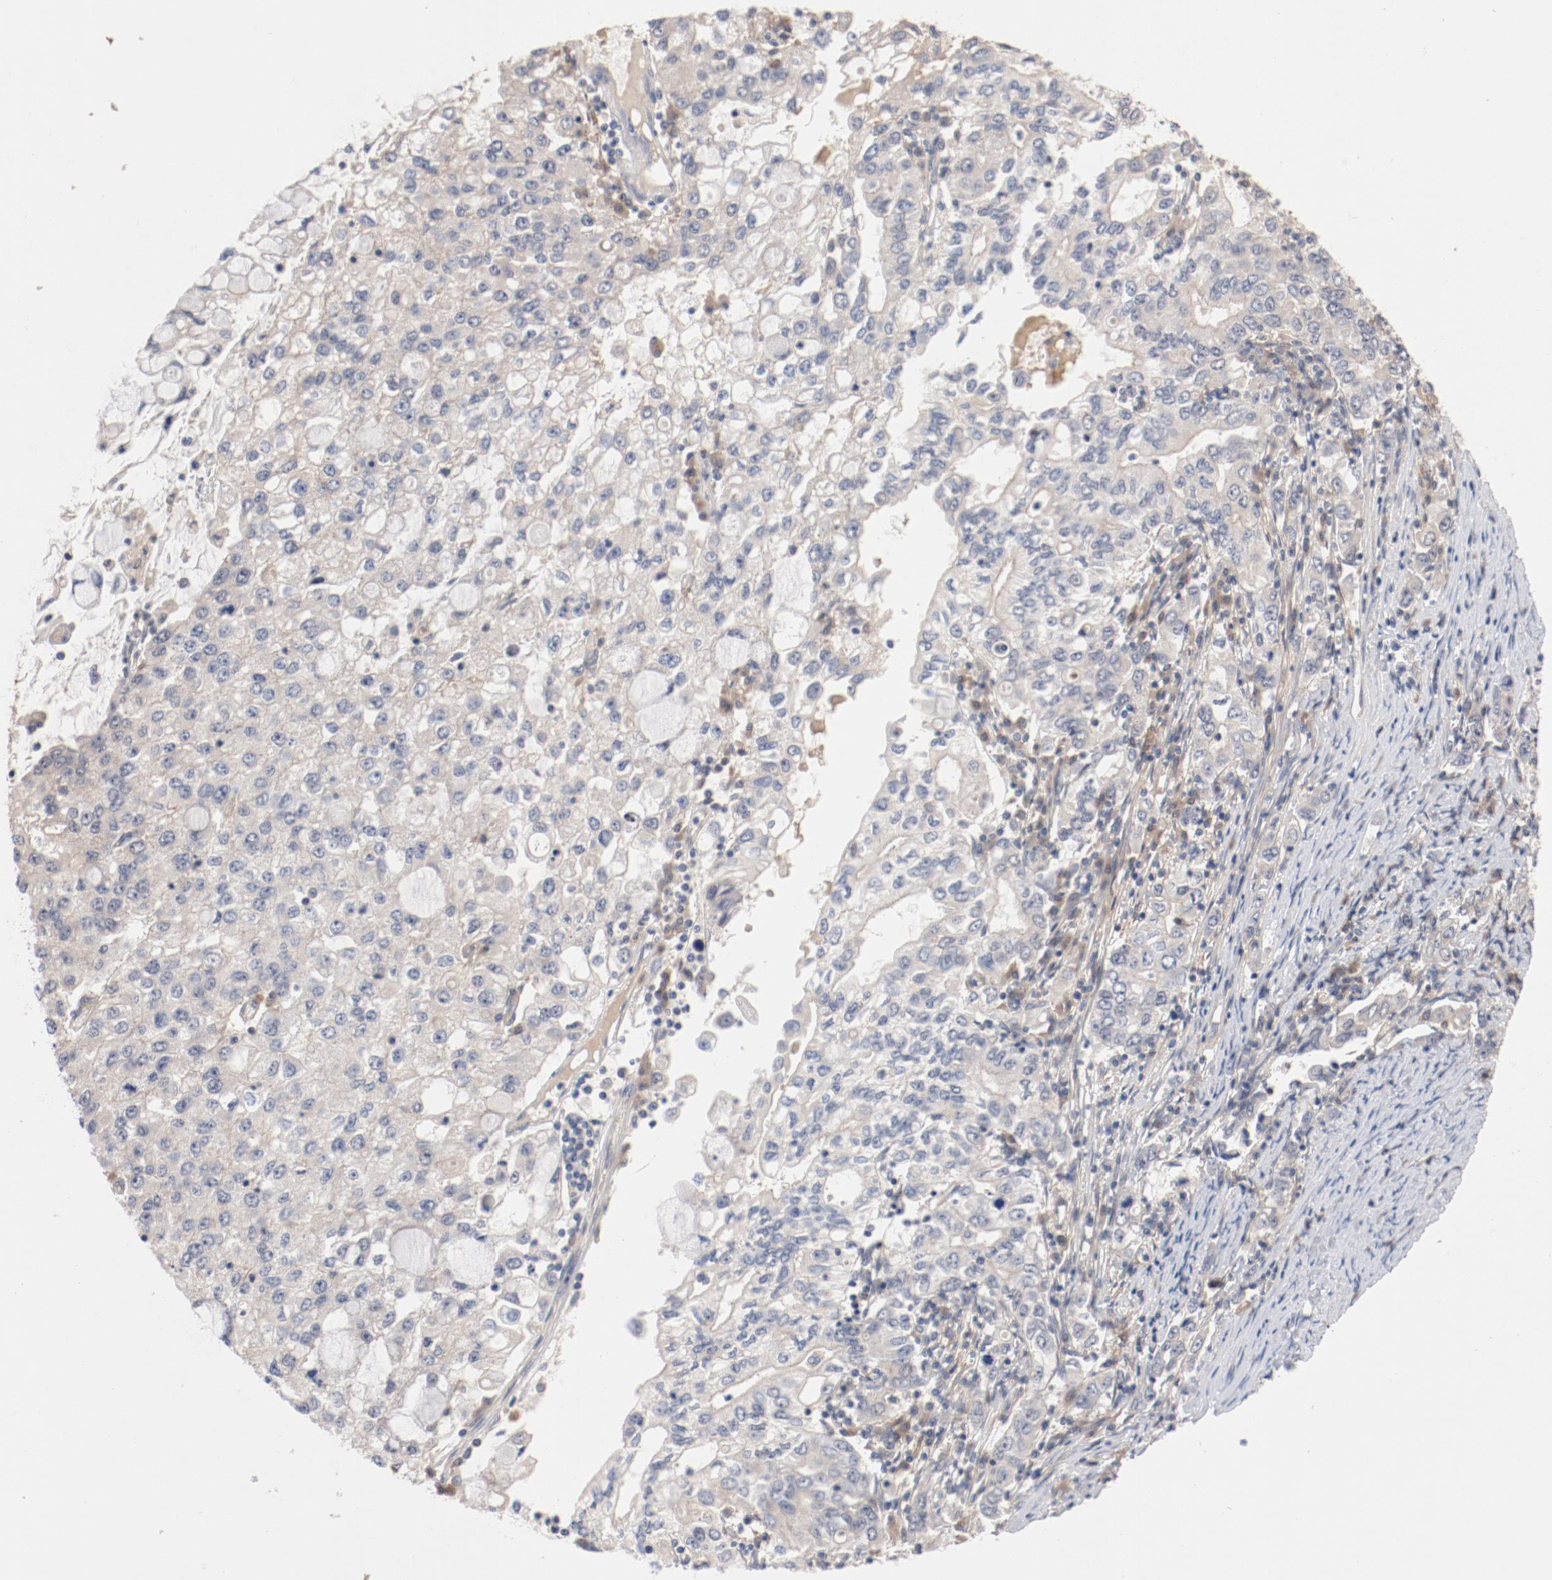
{"staining": {"intensity": "negative", "quantity": "none", "location": "none"}, "tissue": "stomach cancer", "cell_type": "Tumor cells", "image_type": "cancer", "snomed": [{"axis": "morphology", "description": "Adenocarcinoma, NOS"}, {"axis": "topography", "description": "Stomach, lower"}], "caption": "The histopathology image demonstrates no staining of tumor cells in stomach cancer (adenocarcinoma). Nuclei are stained in blue.", "gene": "PITPNM2", "patient": {"sex": "female", "age": 72}}